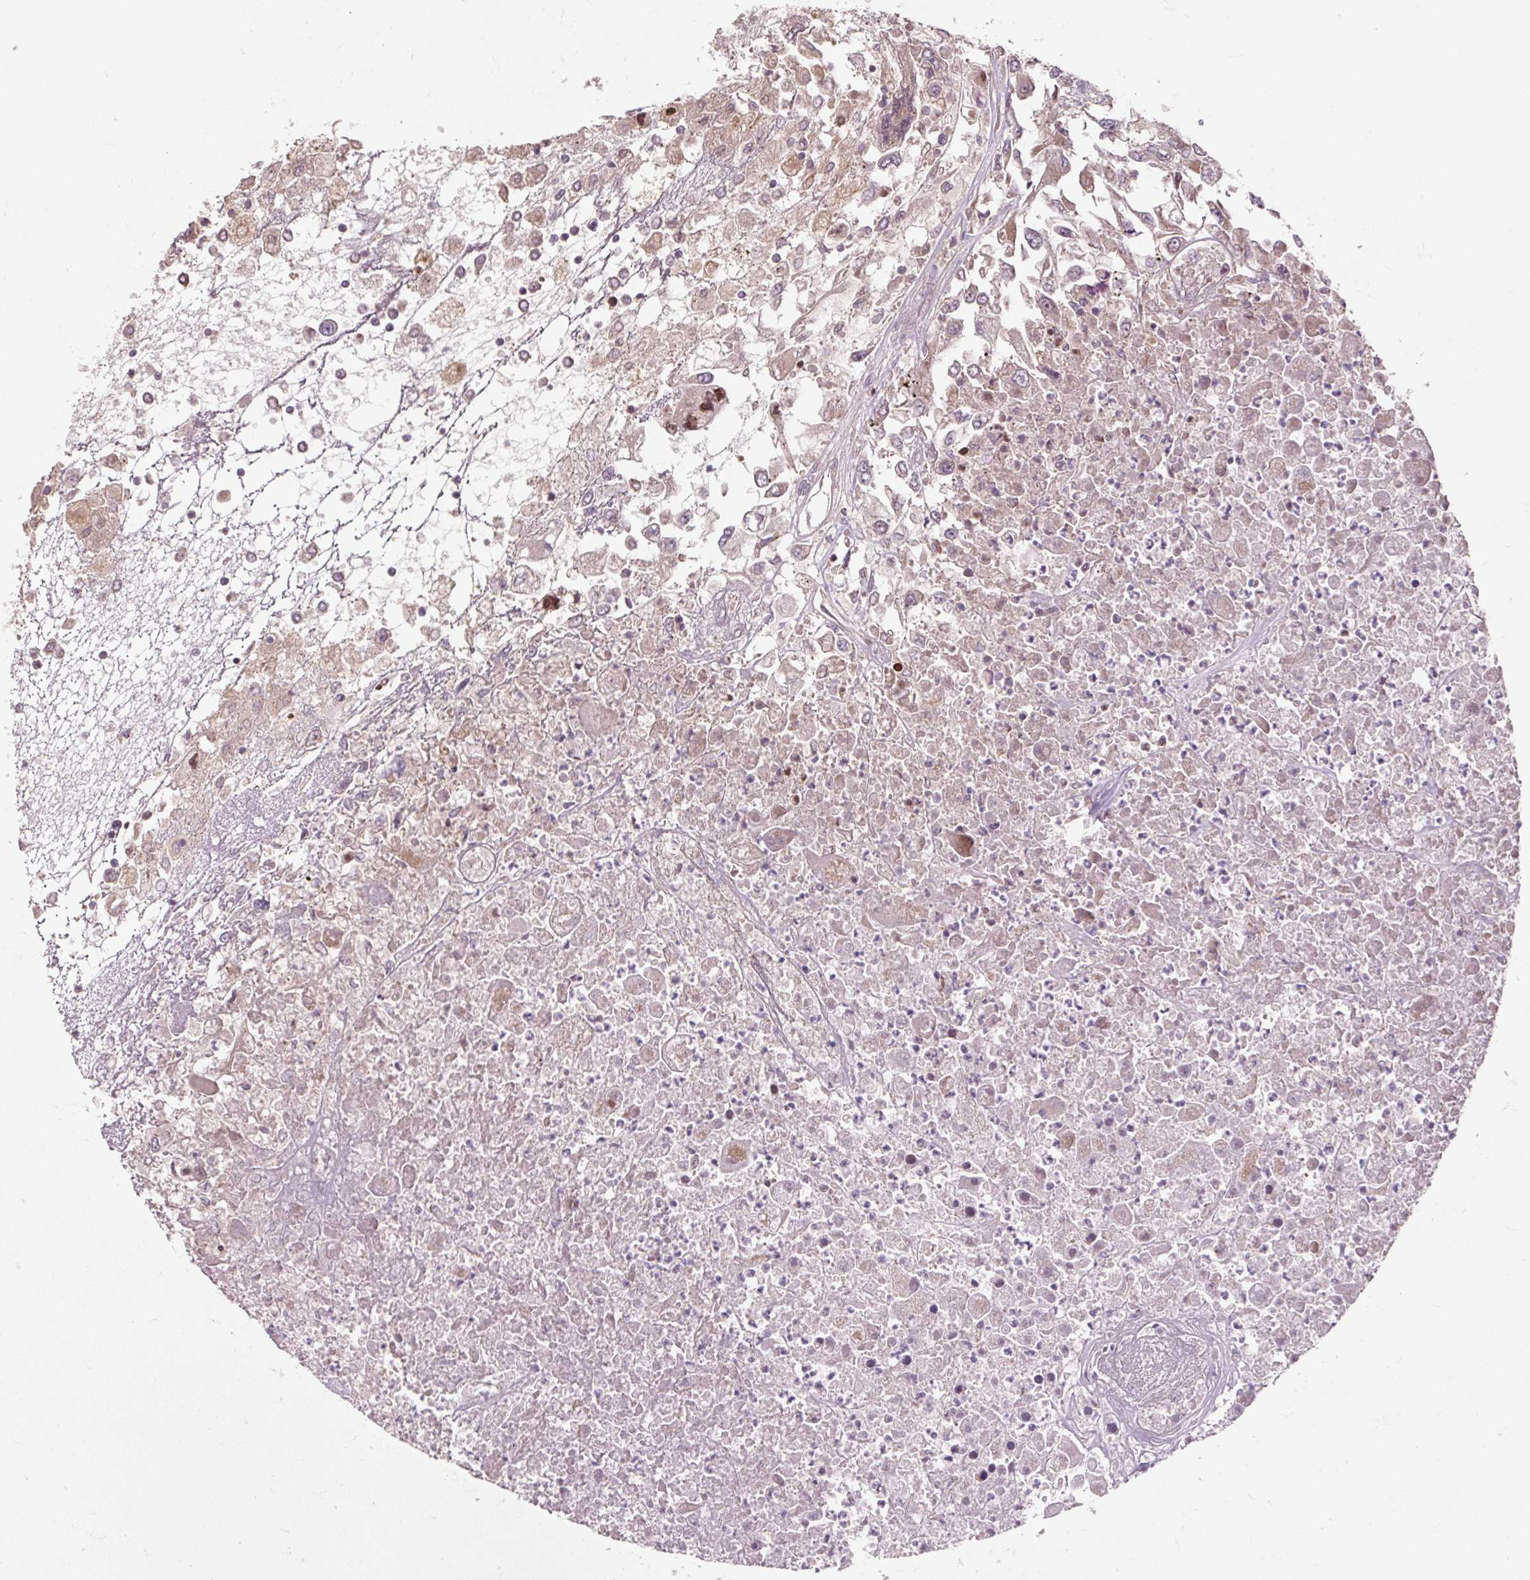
{"staining": {"intensity": "negative", "quantity": "none", "location": "none"}, "tissue": "renal cancer", "cell_type": "Tumor cells", "image_type": "cancer", "snomed": [{"axis": "morphology", "description": "Adenocarcinoma, NOS"}, {"axis": "topography", "description": "Kidney"}], "caption": "Immunohistochemical staining of human renal adenocarcinoma reveals no significant staining in tumor cells.", "gene": "MMS19", "patient": {"sex": "female", "age": 52}}